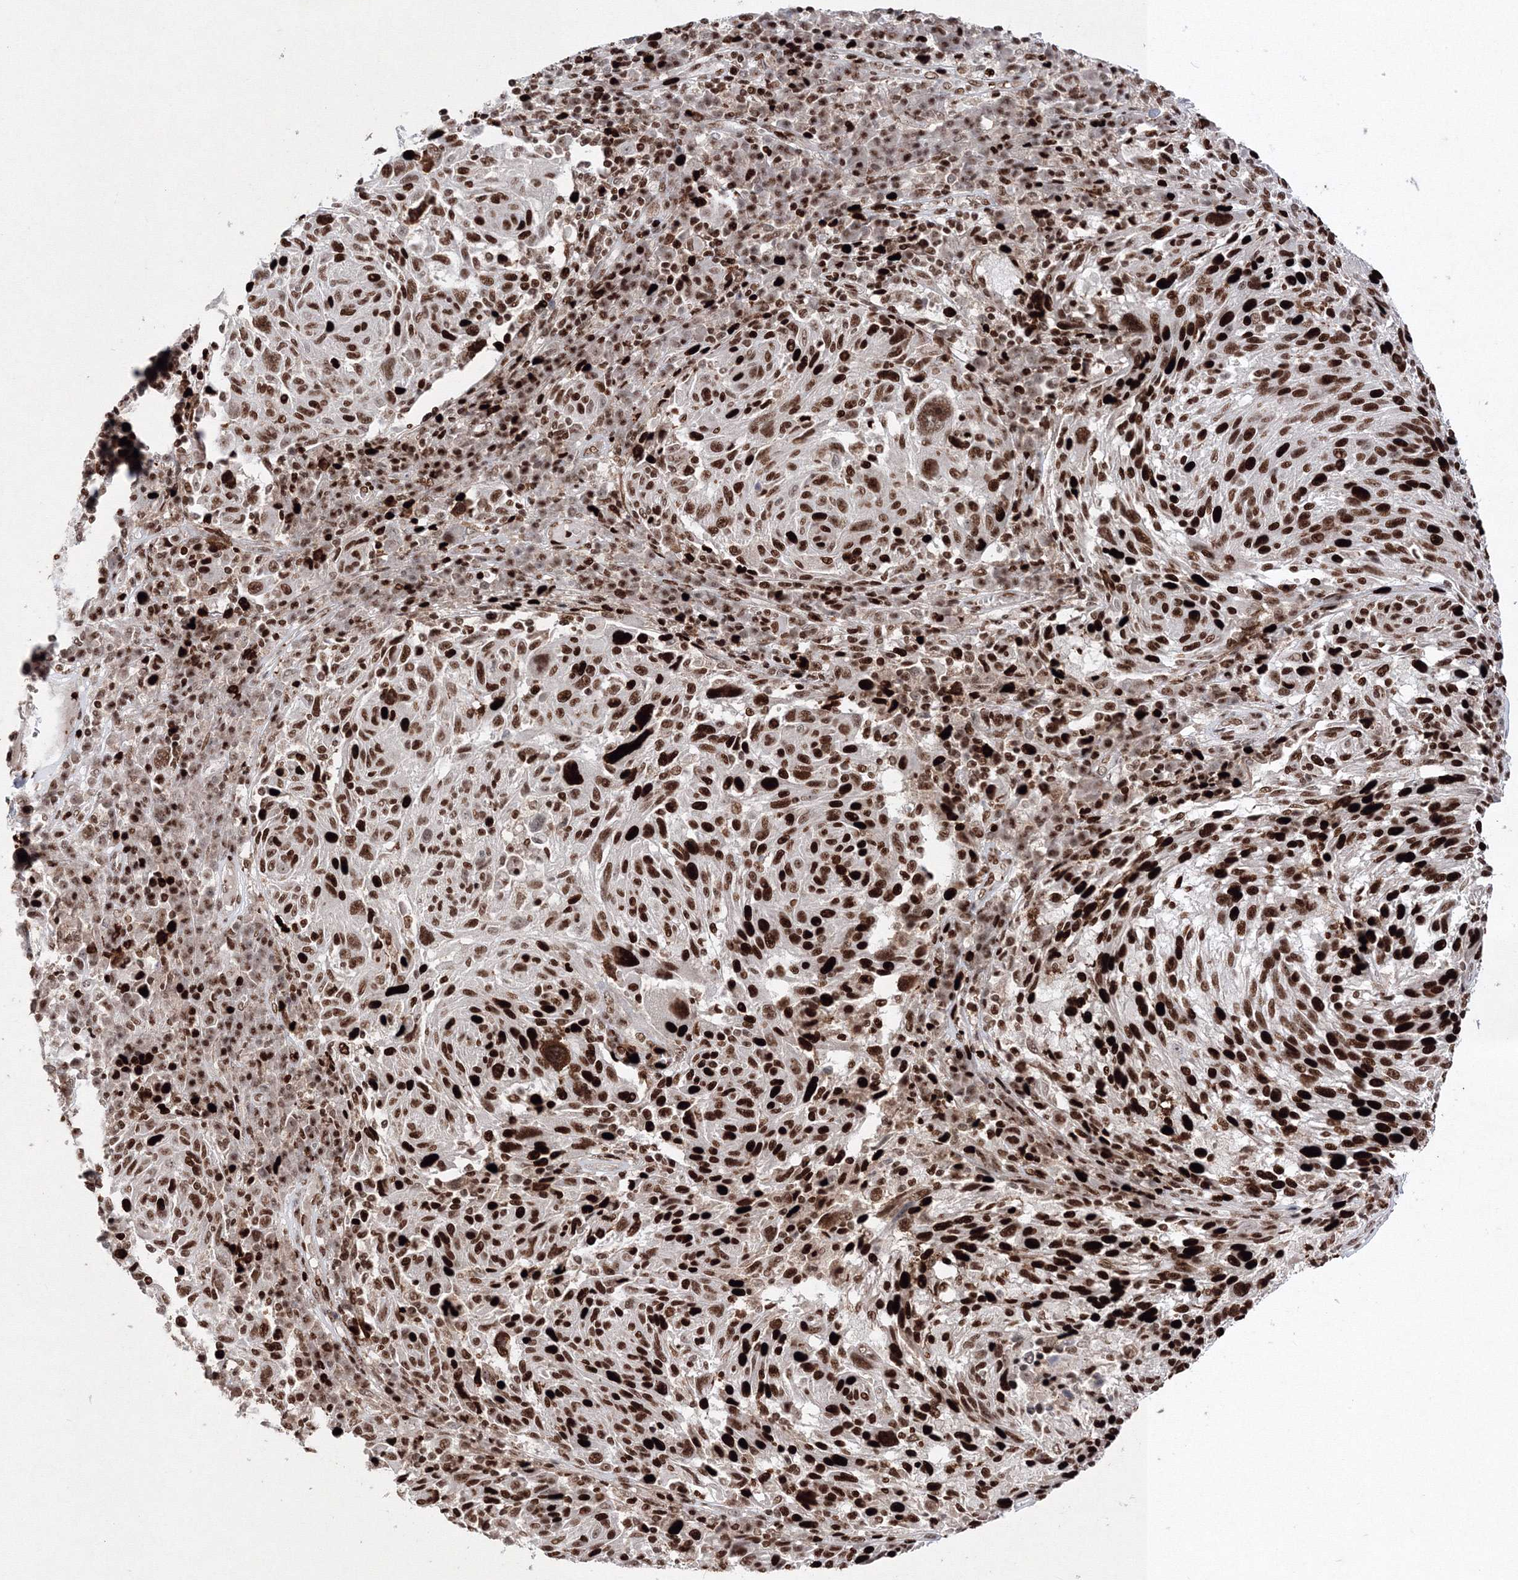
{"staining": {"intensity": "strong", "quantity": ">75%", "location": "nuclear"}, "tissue": "melanoma", "cell_type": "Tumor cells", "image_type": "cancer", "snomed": [{"axis": "morphology", "description": "Malignant melanoma, NOS"}, {"axis": "topography", "description": "Skin"}], "caption": "Human malignant melanoma stained with a brown dye shows strong nuclear positive positivity in approximately >75% of tumor cells.", "gene": "LIG1", "patient": {"sex": "male", "age": 53}}